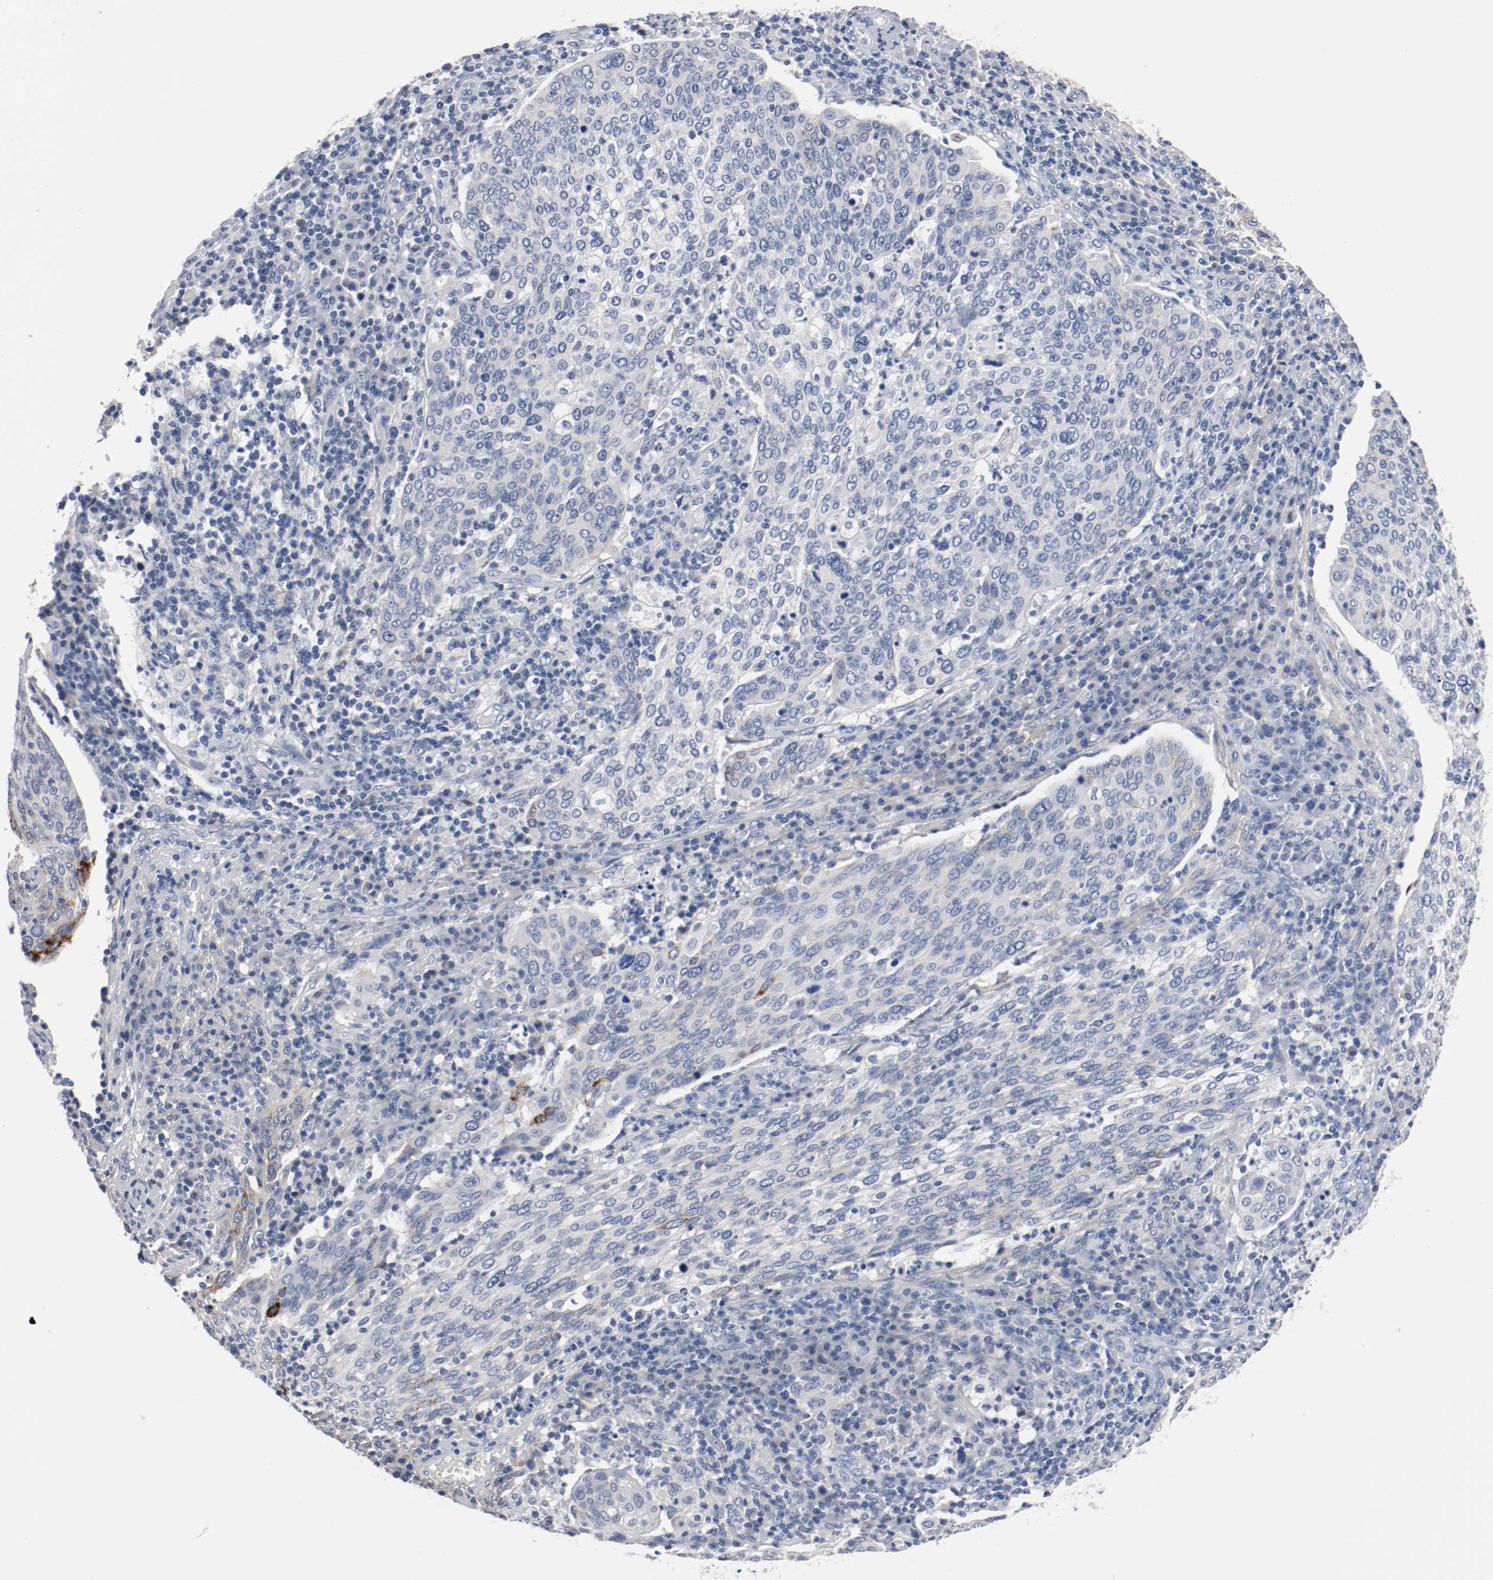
{"staining": {"intensity": "weak", "quantity": "<25%", "location": "cytoplasmic/membranous"}, "tissue": "cervical cancer", "cell_type": "Tumor cells", "image_type": "cancer", "snomed": [{"axis": "morphology", "description": "Squamous cell carcinoma, NOS"}, {"axis": "topography", "description": "Cervix"}], "caption": "Protein analysis of cervical cancer reveals no significant expression in tumor cells. Brightfield microscopy of immunohistochemistry (IHC) stained with DAB (brown) and hematoxylin (blue), captured at high magnification.", "gene": "TNC", "patient": {"sex": "female", "age": 40}}